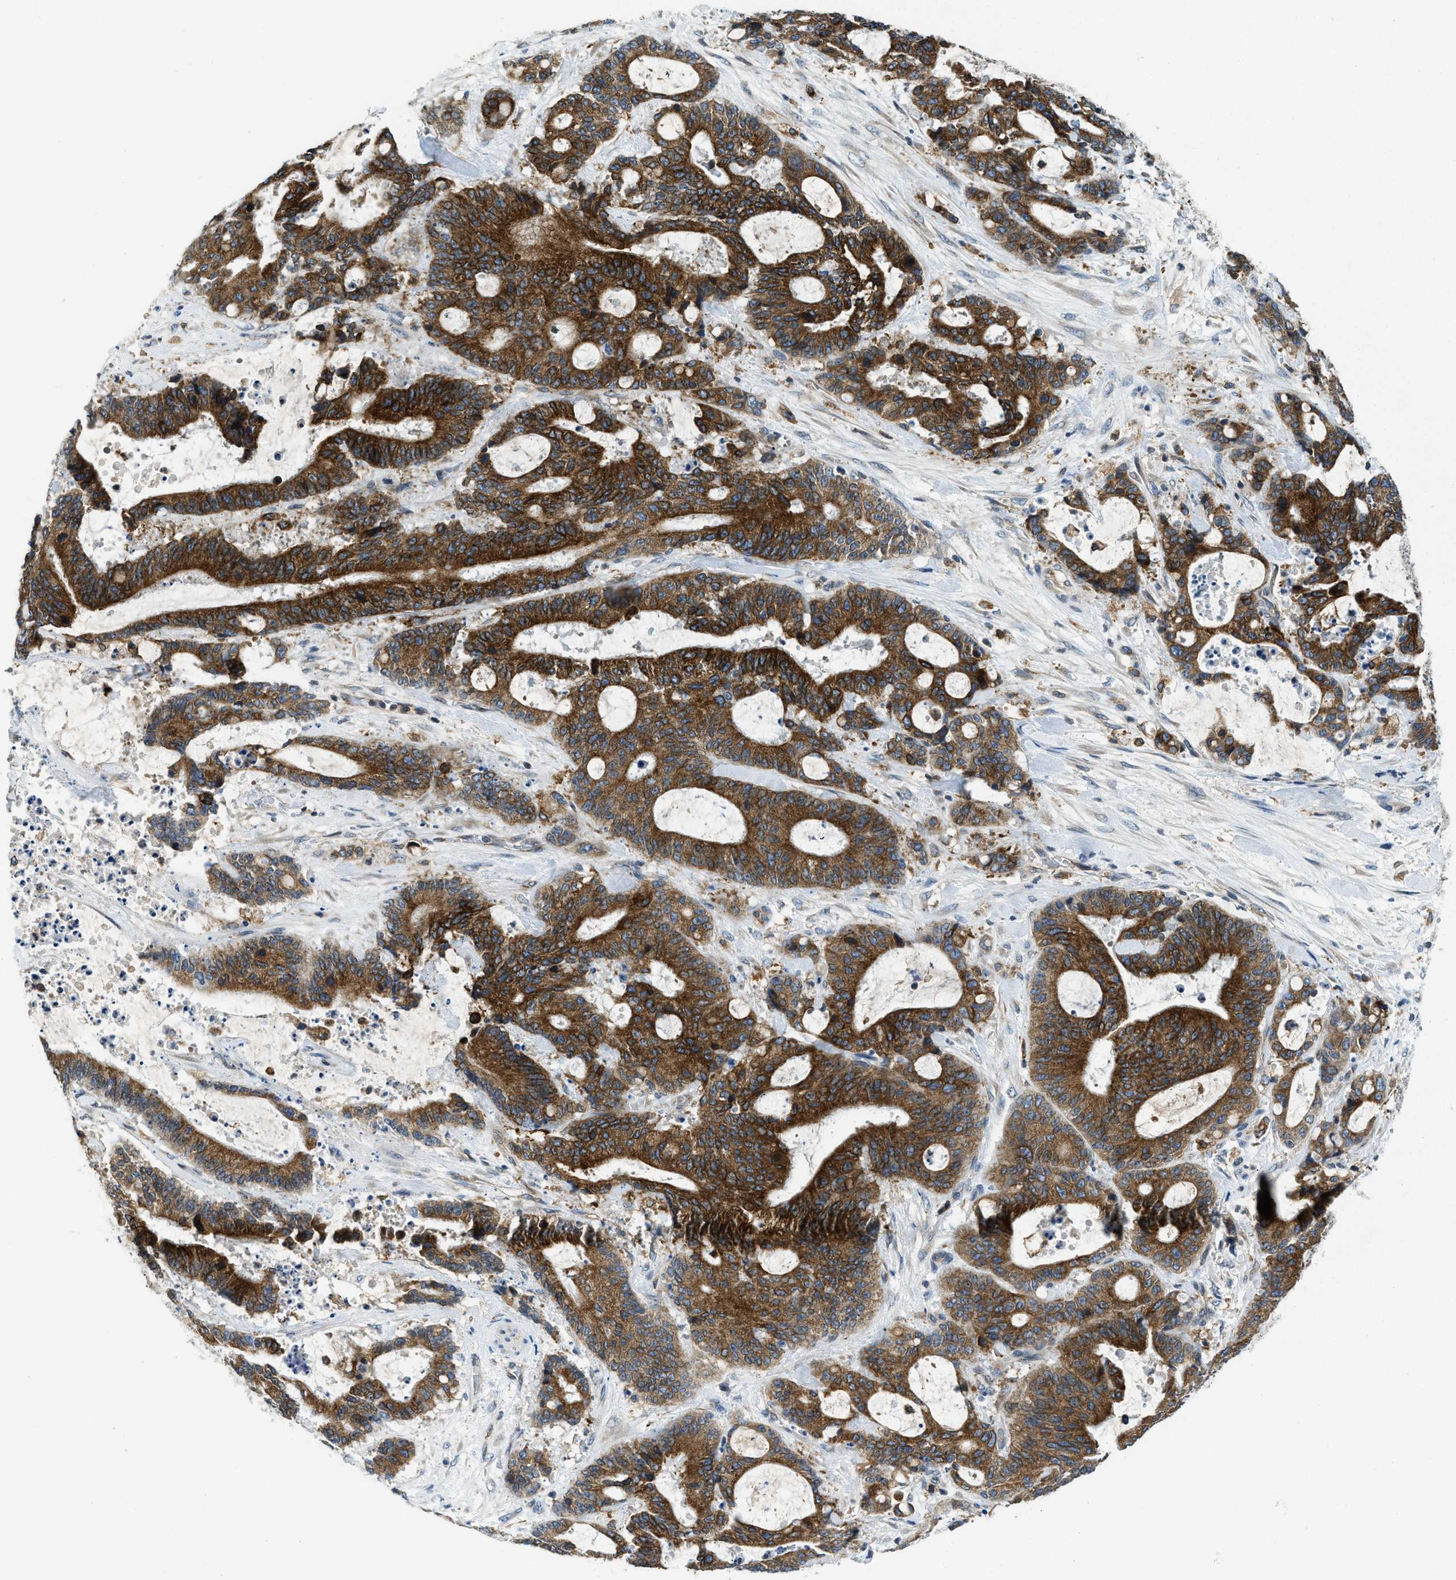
{"staining": {"intensity": "strong", "quantity": ">75%", "location": "cytoplasmic/membranous"}, "tissue": "liver cancer", "cell_type": "Tumor cells", "image_type": "cancer", "snomed": [{"axis": "morphology", "description": "Normal tissue, NOS"}, {"axis": "morphology", "description": "Cholangiocarcinoma"}, {"axis": "topography", "description": "Liver"}, {"axis": "topography", "description": "Peripheral nerve tissue"}], "caption": "Liver cancer stained for a protein shows strong cytoplasmic/membranous positivity in tumor cells.", "gene": "BCAP31", "patient": {"sex": "female", "age": 73}}